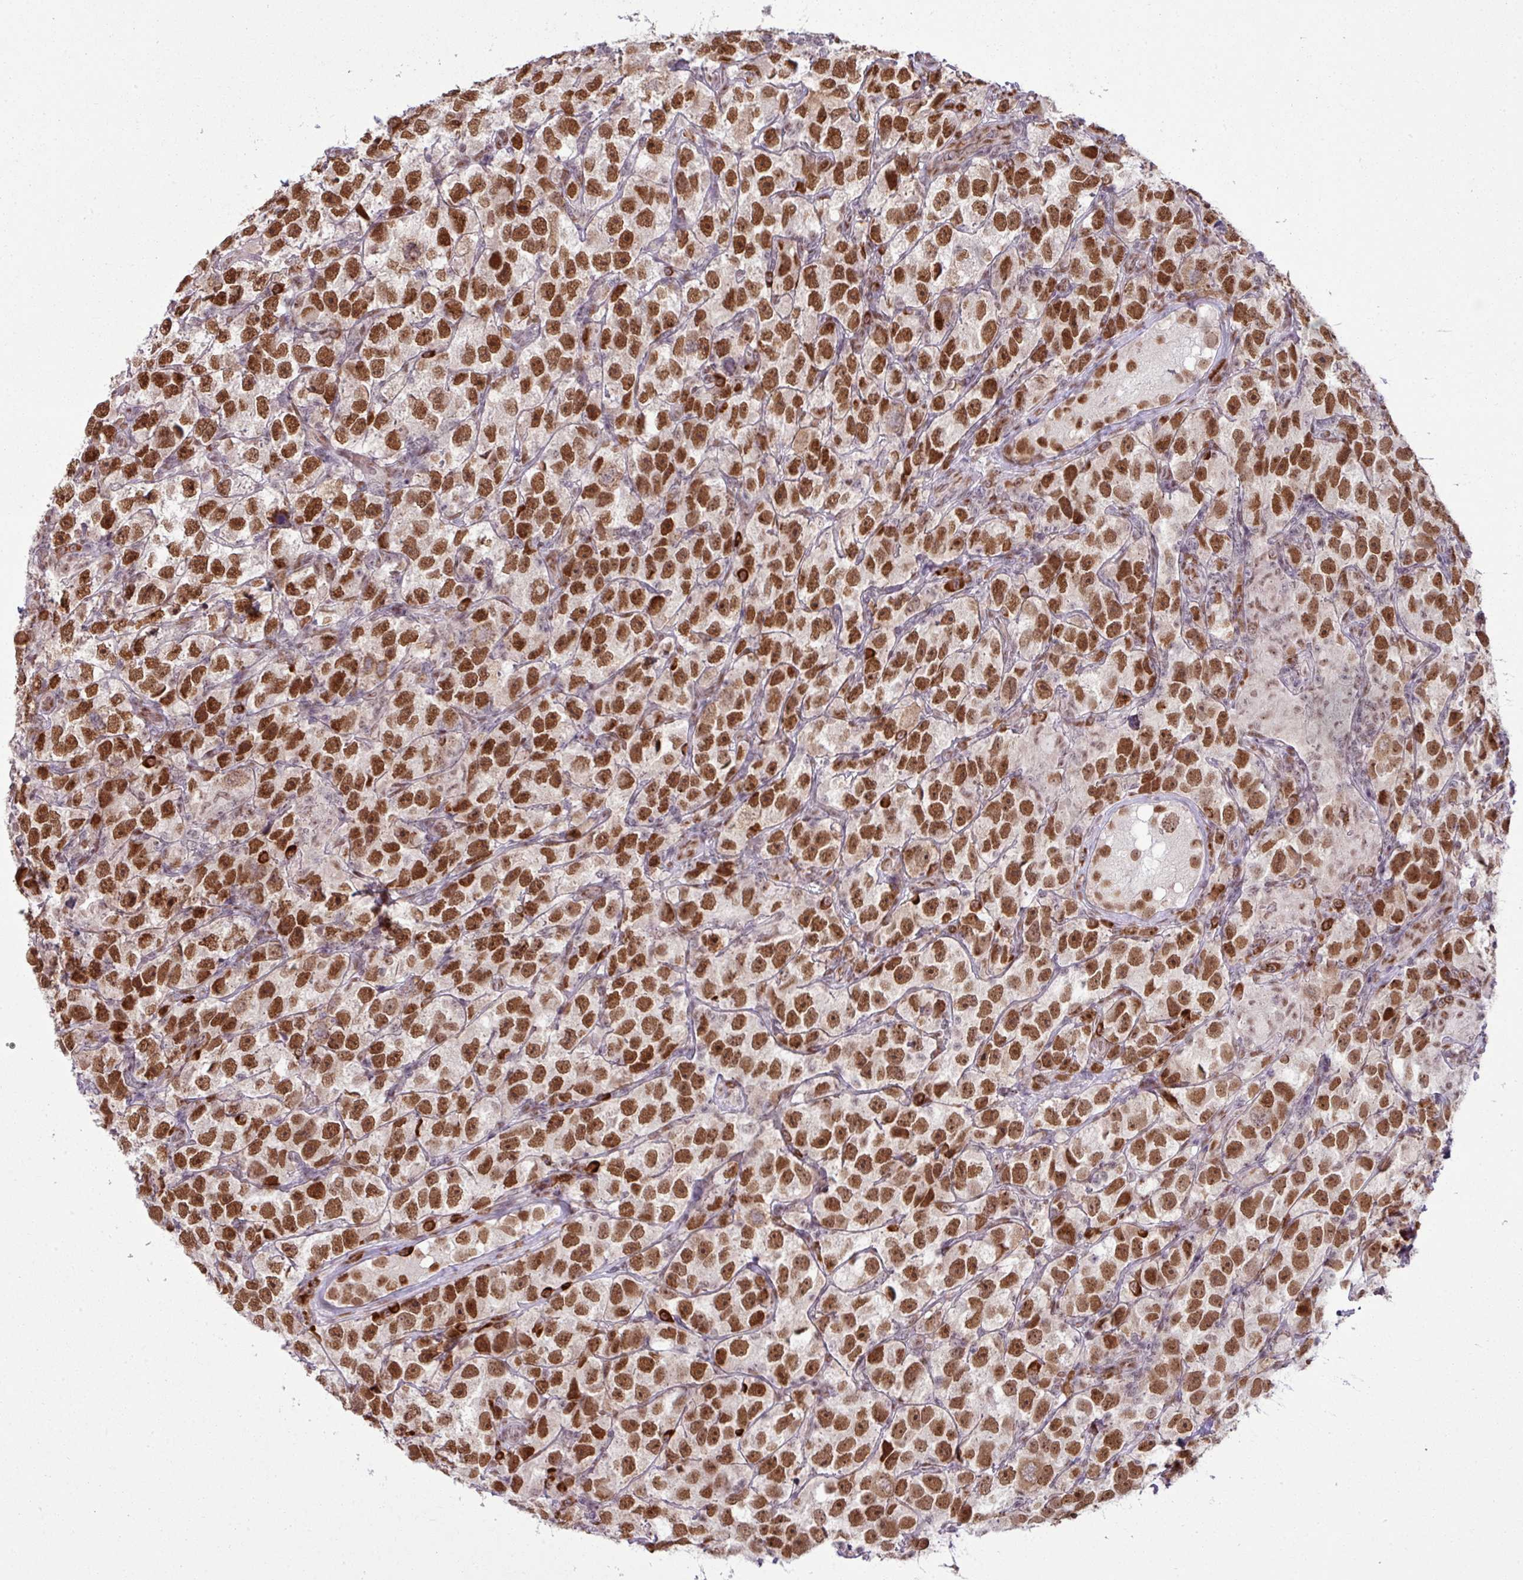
{"staining": {"intensity": "strong", "quantity": ">75%", "location": "nuclear"}, "tissue": "testis cancer", "cell_type": "Tumor cells", "image_type": "cancer", "snomed": [{"axis": "morphology", "description": "Seminoma, NOS"}, {"axis": "topography", "description": "Testis"}], "caption": "Testis seminoma stained with a protein marker shows strong staining in tumor cells.", "gene": "PRDM5", "patient": {"sex": "male", "age": 26}}